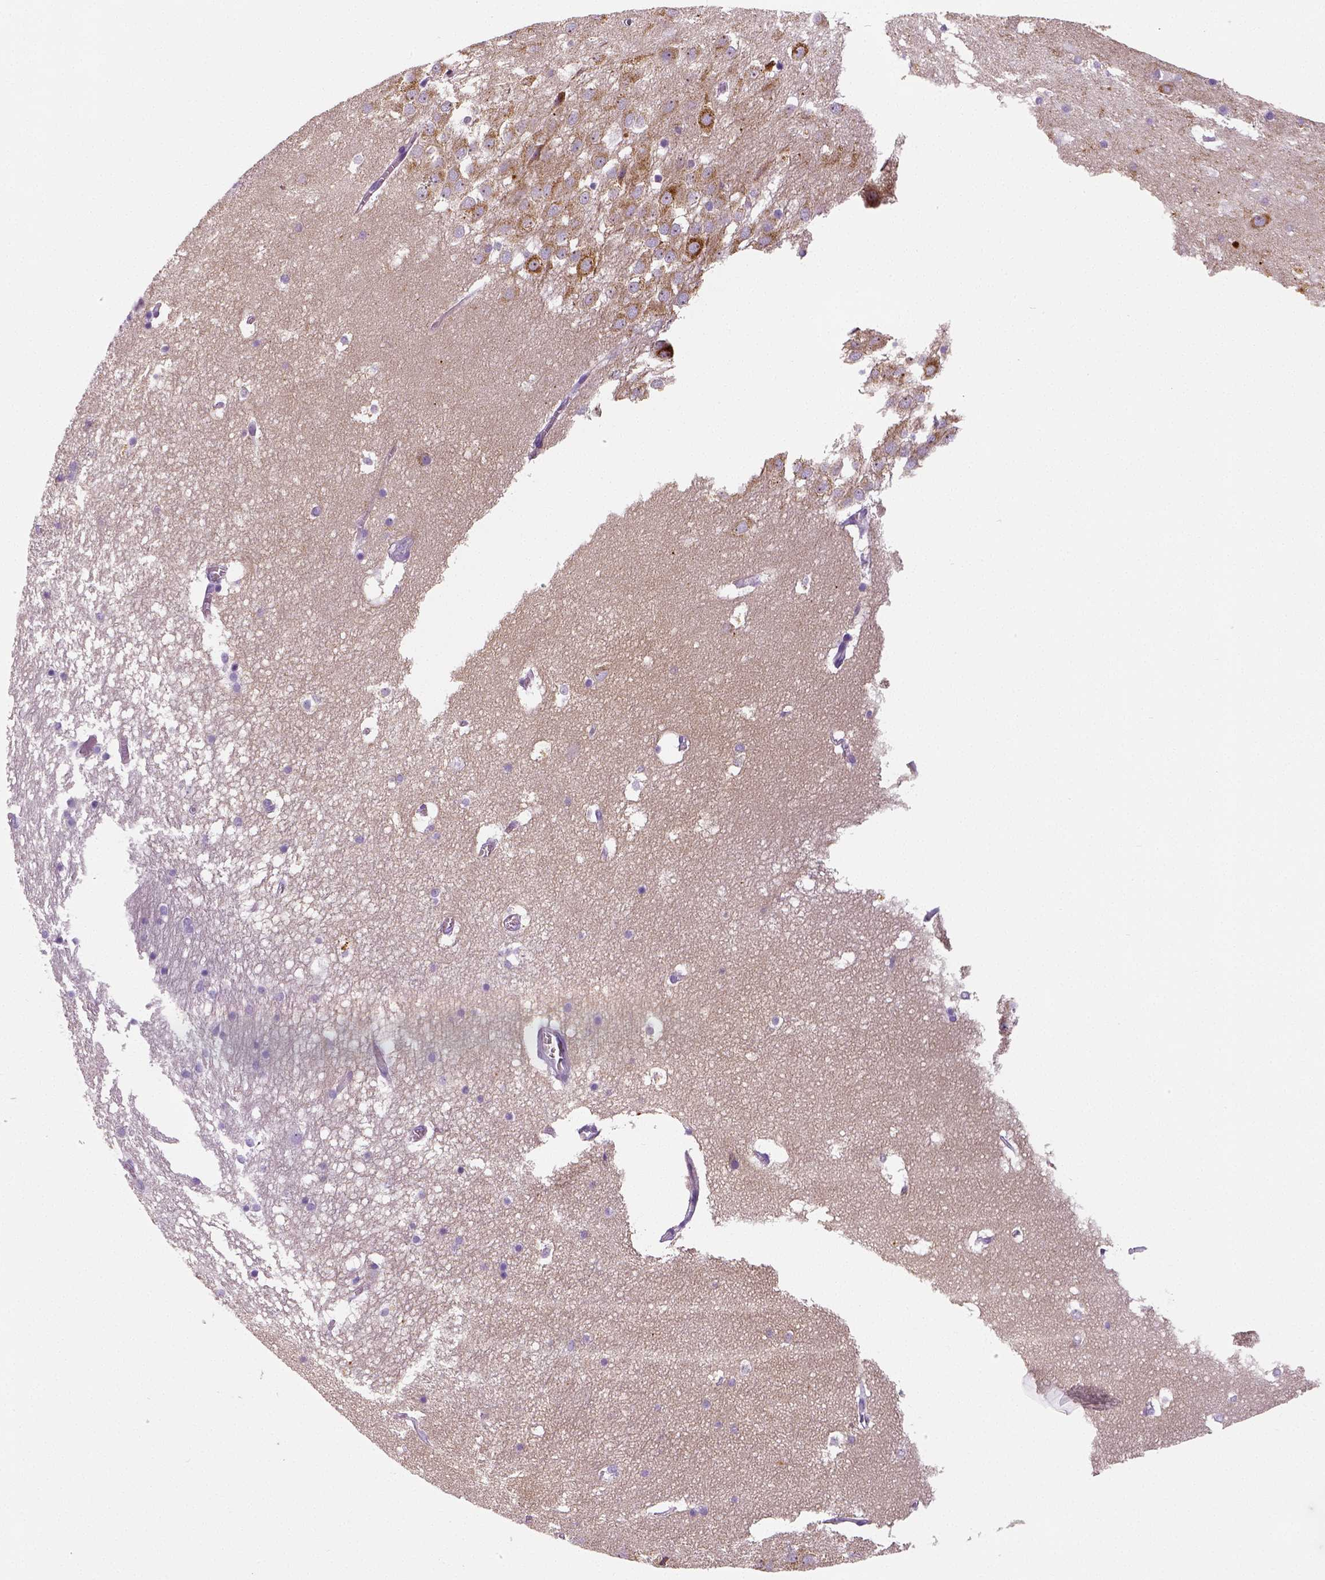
{"staining": {"intensity": "negative", "quantity": "none", "location": "none"}, "tissue": "hippocampus", "cell_type": "Glial cells", "image_type": "normal", "snomed": [{"axis": "morphology", "description": "Normal tissue, NOS"}, {"axis": "topography", "description": "Hippocampus"}], "caption": "Immunohistochemistry image of benign hippocampus: hippocampus stained with DAB reveals no significant protein positivity in glial cells.", "gene": "ENSG00000250349", "patient": {"sex": "male", "age": 45}}